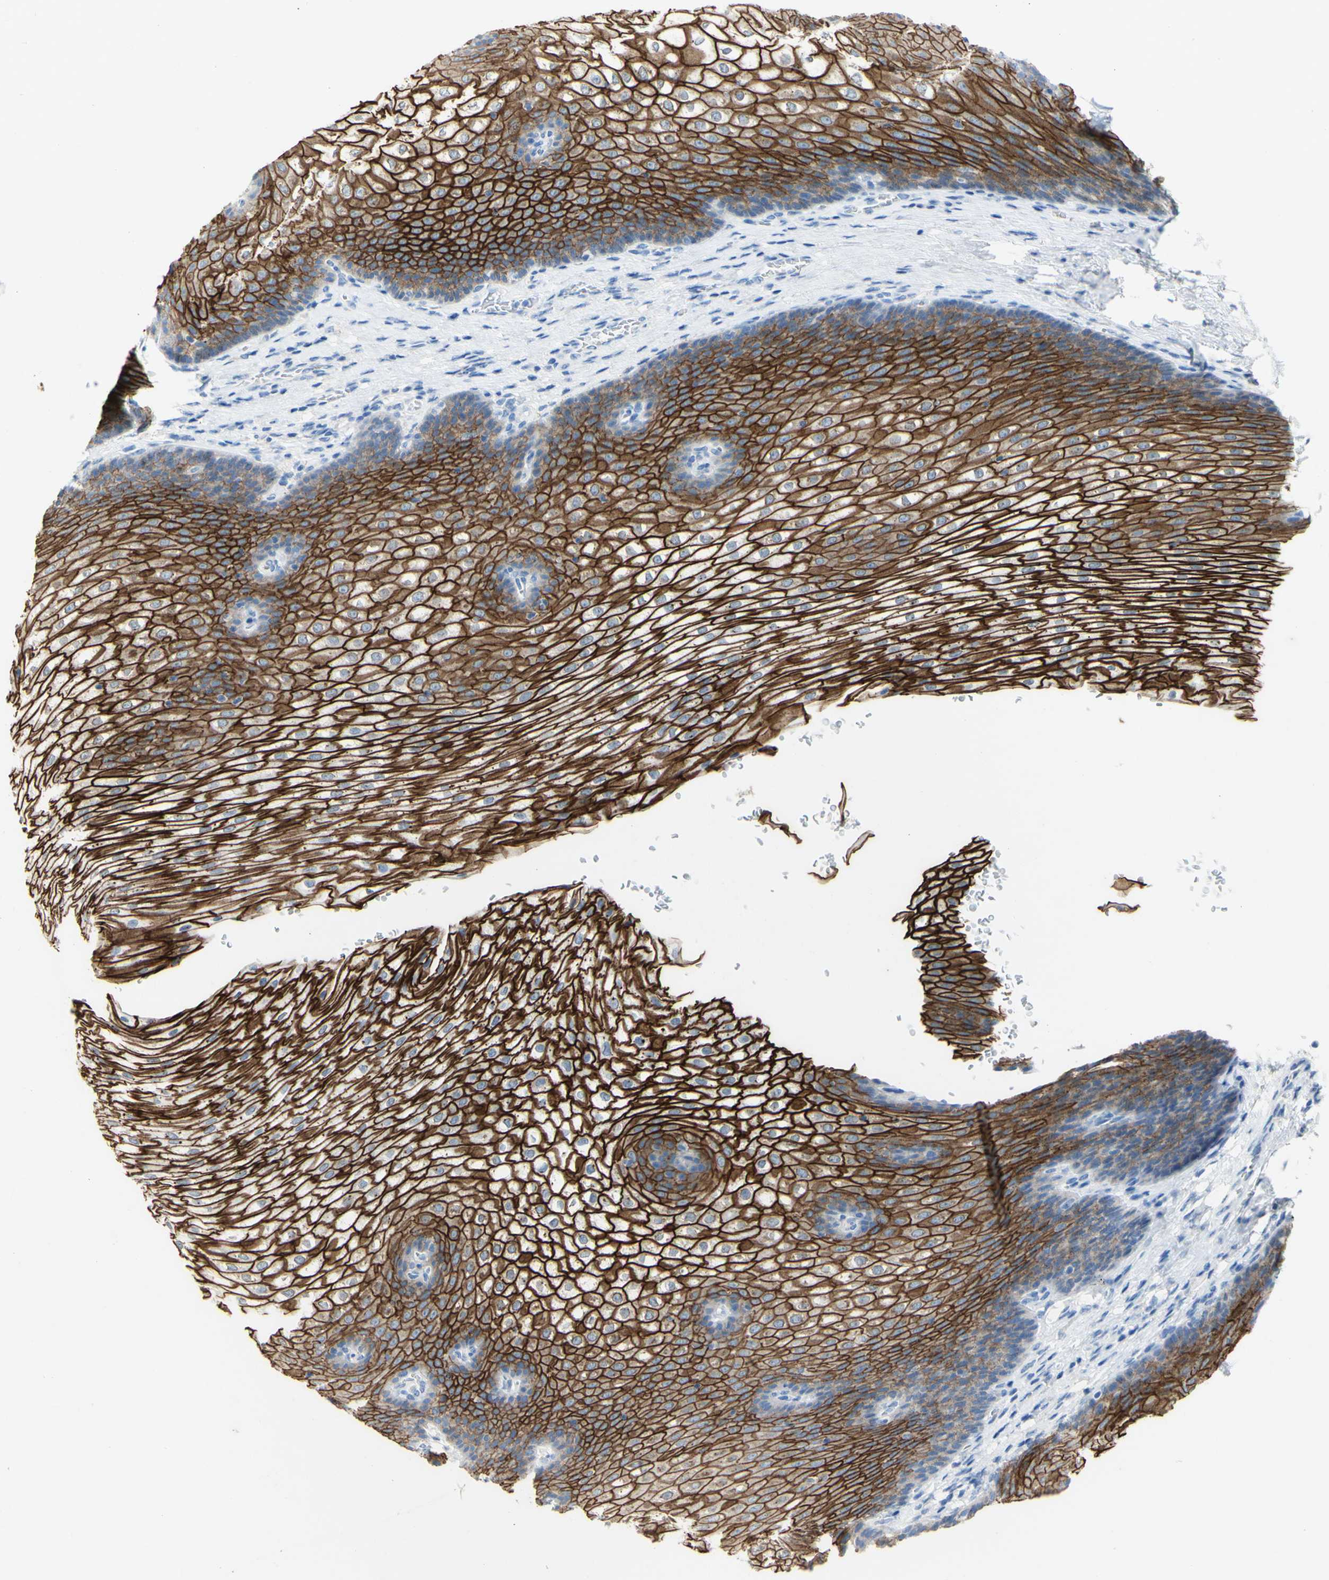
{"staining": {"intensity": "strong", "quantity": ">75%", "location": "cytoplasmic/membranous"}, "tissue": "esophagus", "cell_type": "Squamous epithelial cells", "image_type": "normal", "snomed": [{"axis": "morphology", "description": "Normal tissue, NOS"}, {"axis": "topography", "description": "Esophagus"}], "caption": "The immunohistochemical stain labels strong cytoplasmic/membranous expression in squamous epithelial cells of benign esophagus. Nuclei are stained in blue.", "gene": "DSC2", "patient": {"sex": "male", "age": 48}}